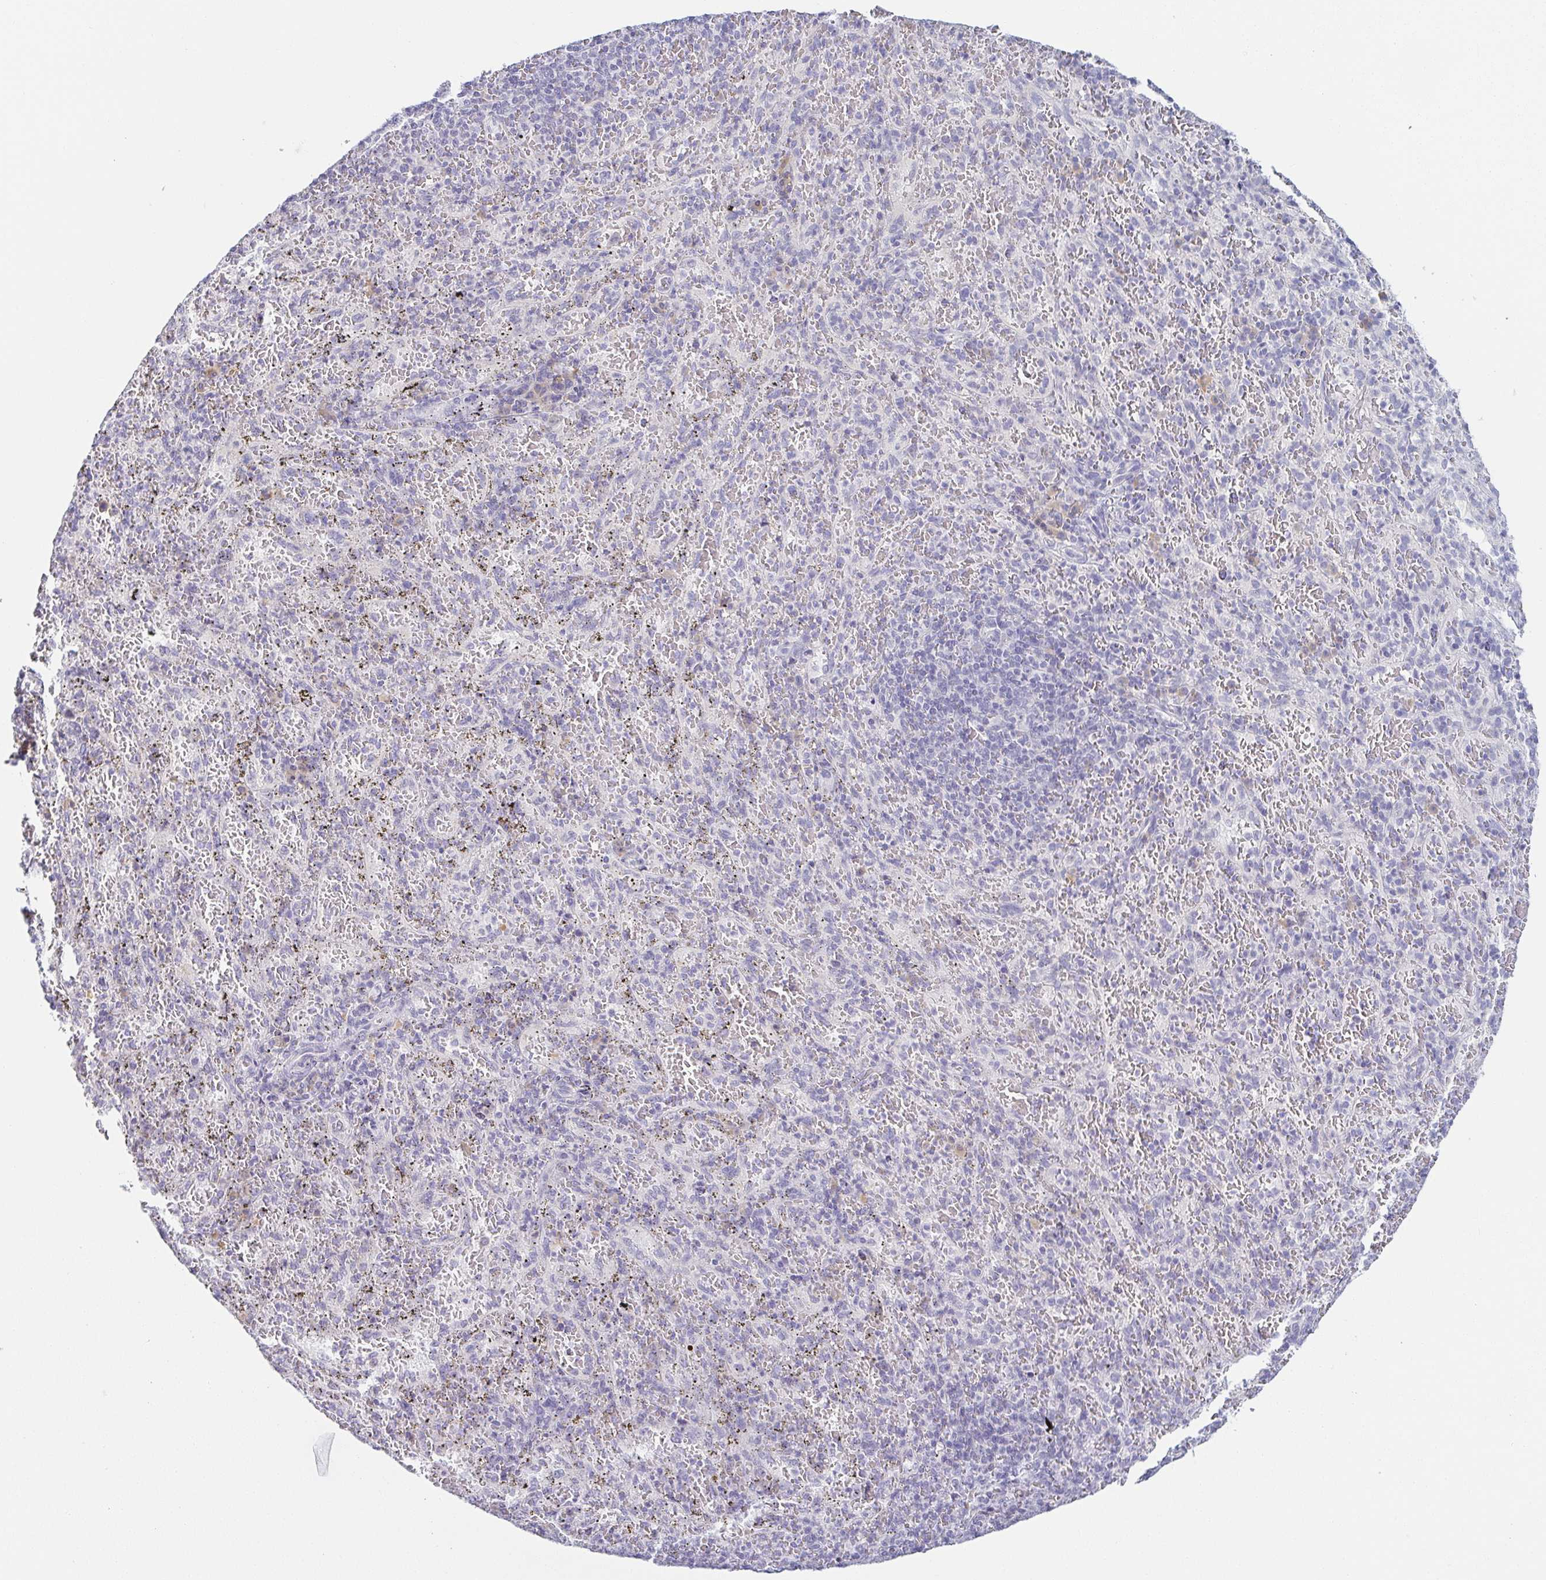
{"staining": {"intensity": "negative", "quantity": "none", "location": "none"}, "tissue": "spleen", "cell_type": "Cells in red pulp", "image_type": "normal", "snomed": [{"axis": "morphology", "description": "Normal tissue, NOS"}, {"axis": "topography", "description": "Spleen"}], "caption": "IHC of unremarkable human spleen demonstrates no expression in cells in red pulp. Brightfield microscopy of immunohistochemistry (IHC) stained with DAB (3,3'-diaminobenzidine) (brown) and hematoxylin (blue), captured at high magnification.", "gene": "PRR27", "patient": {"sex": "male", "age": 57}}